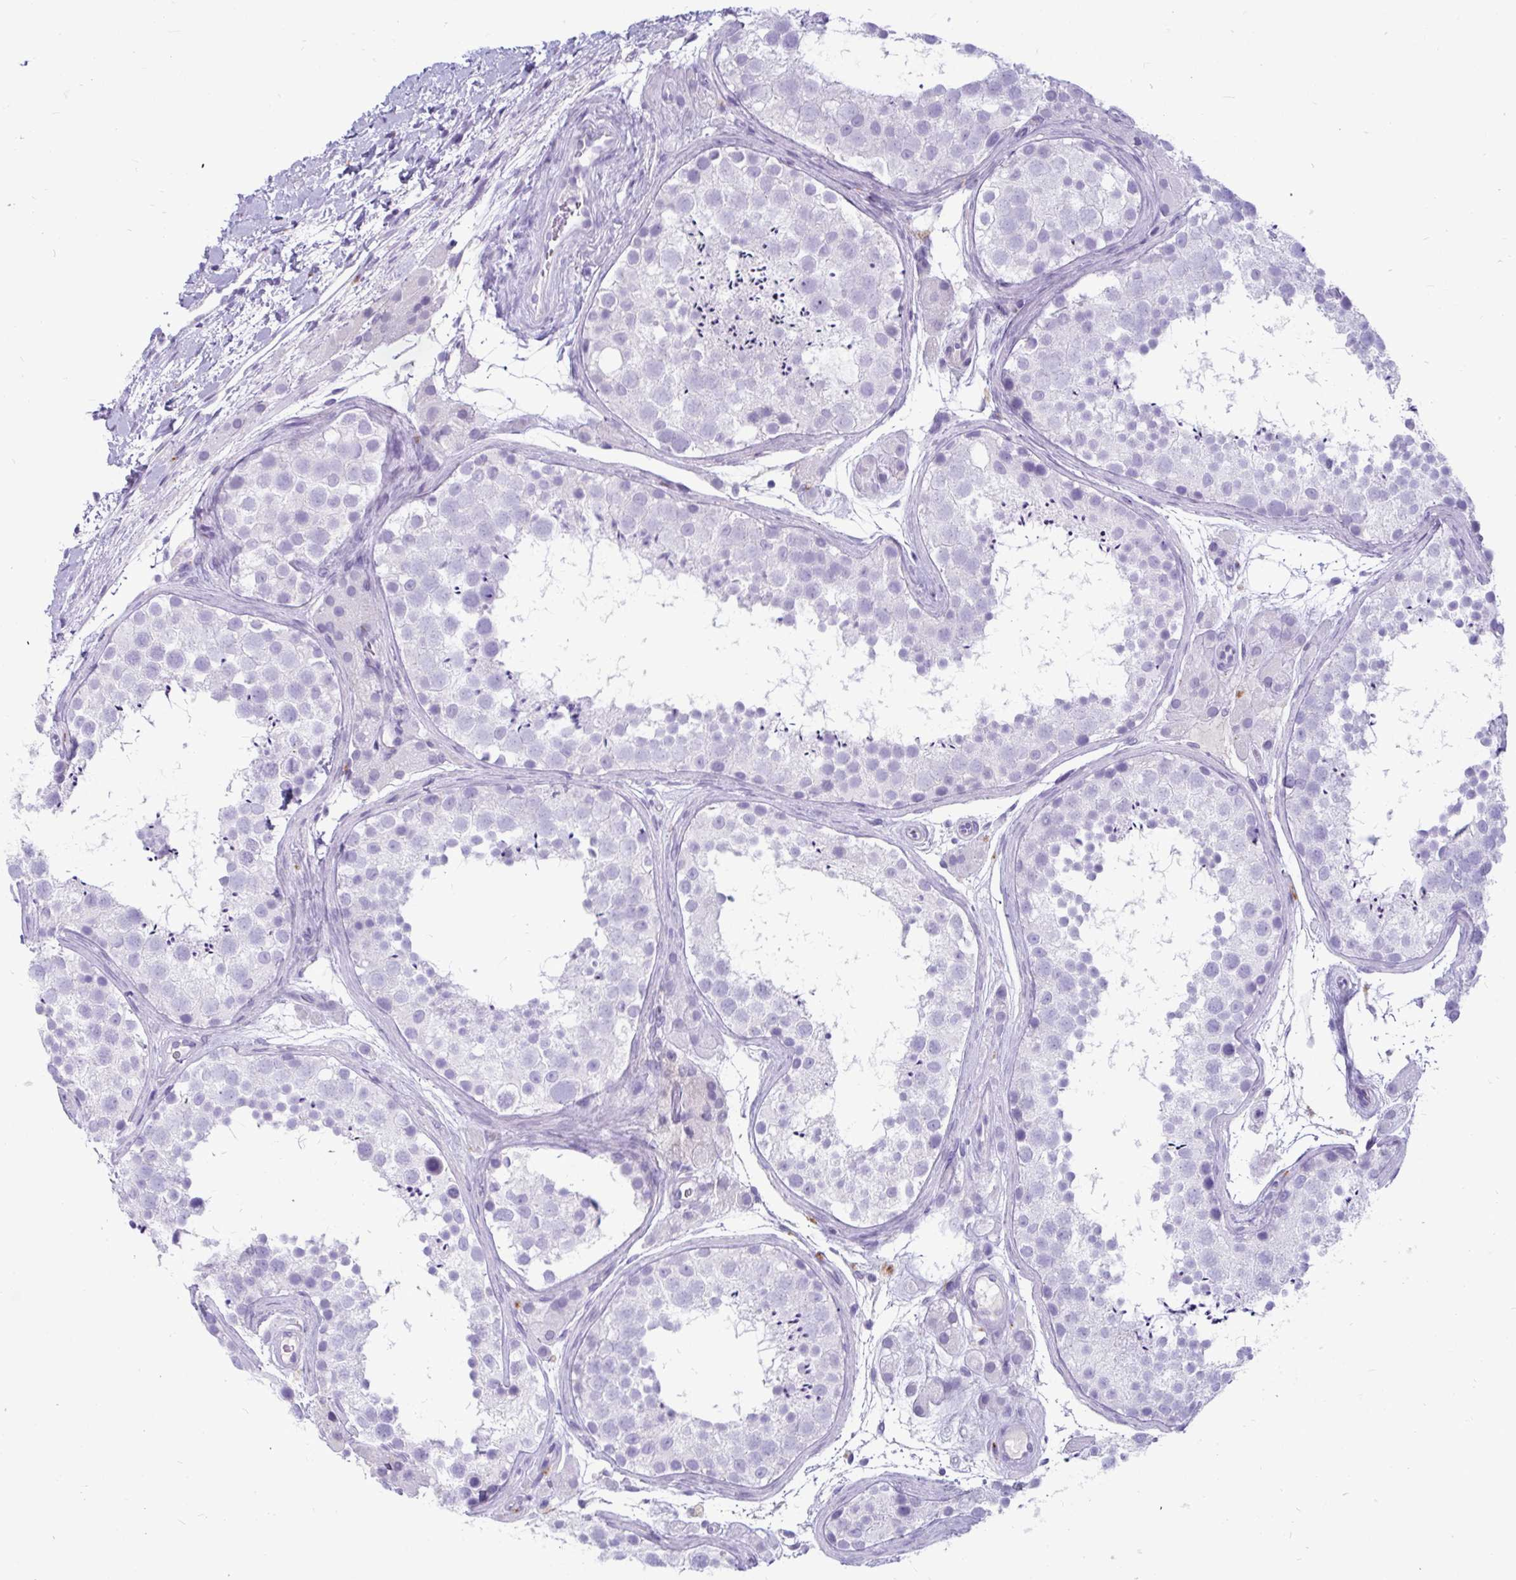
{"staining": {"intensity": "negative", "quantity": "none", "location": "none"}, "tissue": "testis", "cell_type": "Cells in seminiferous ducts", "image_type": "normal", "snomed": [{"axis": "morphology", "description": "Normal tissue, NOS"}, {"axis": "topography", "description": "Testis"}], "caption": "Photomicrograph shows no protein positivity in cells in seminiferous ducts of normal testis. The staining is performed using DAB brown chromogen with nuclei counter-stained in using hematoxylin.", "gene": "CTSZ", "patient": {"sex": "male", "age": 41}}